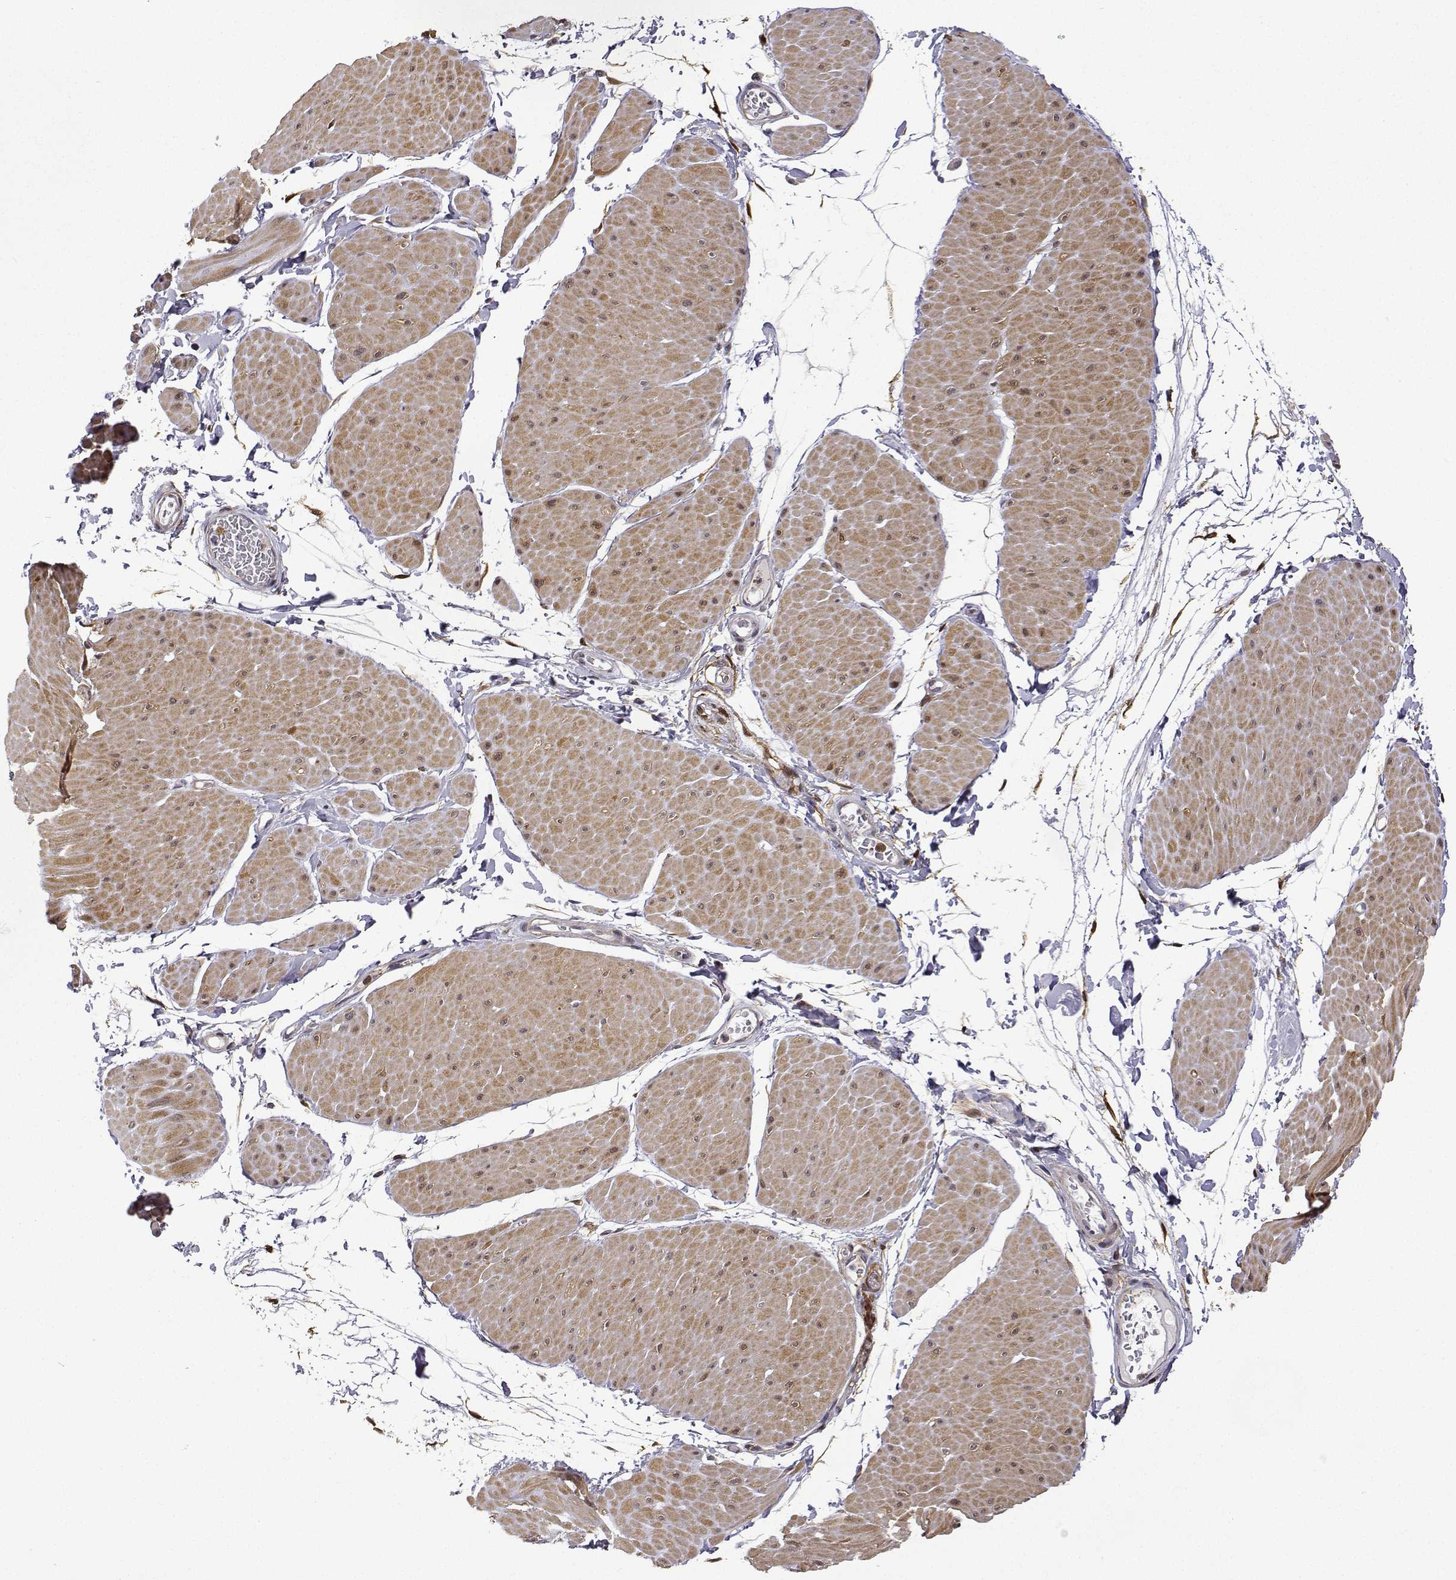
{"staining": {"intensity": "strong", "quantity": ">75%", "location": "cytoplasmic/membranous"}, "tissue": "adipose tissue", "cell_type": "Adipocytes", "image_type": "normal", "snomed": [{"axis": "morphology", "description": "Normal tissue, NOS"}, {"axis": "topography", "description": "Smooth muscle"}, {"axis": "topography", "description": "Peripheral nerve tissue"}], "caption": "Unremarkable adipose tissue demonstrates strong cytoplasmic/membranous positivity in approximately >75% of adipocytes, visualized by immunohistochemistry.", "gene": "PHGDH", "patient": {"sex": "male", "age": 58}}